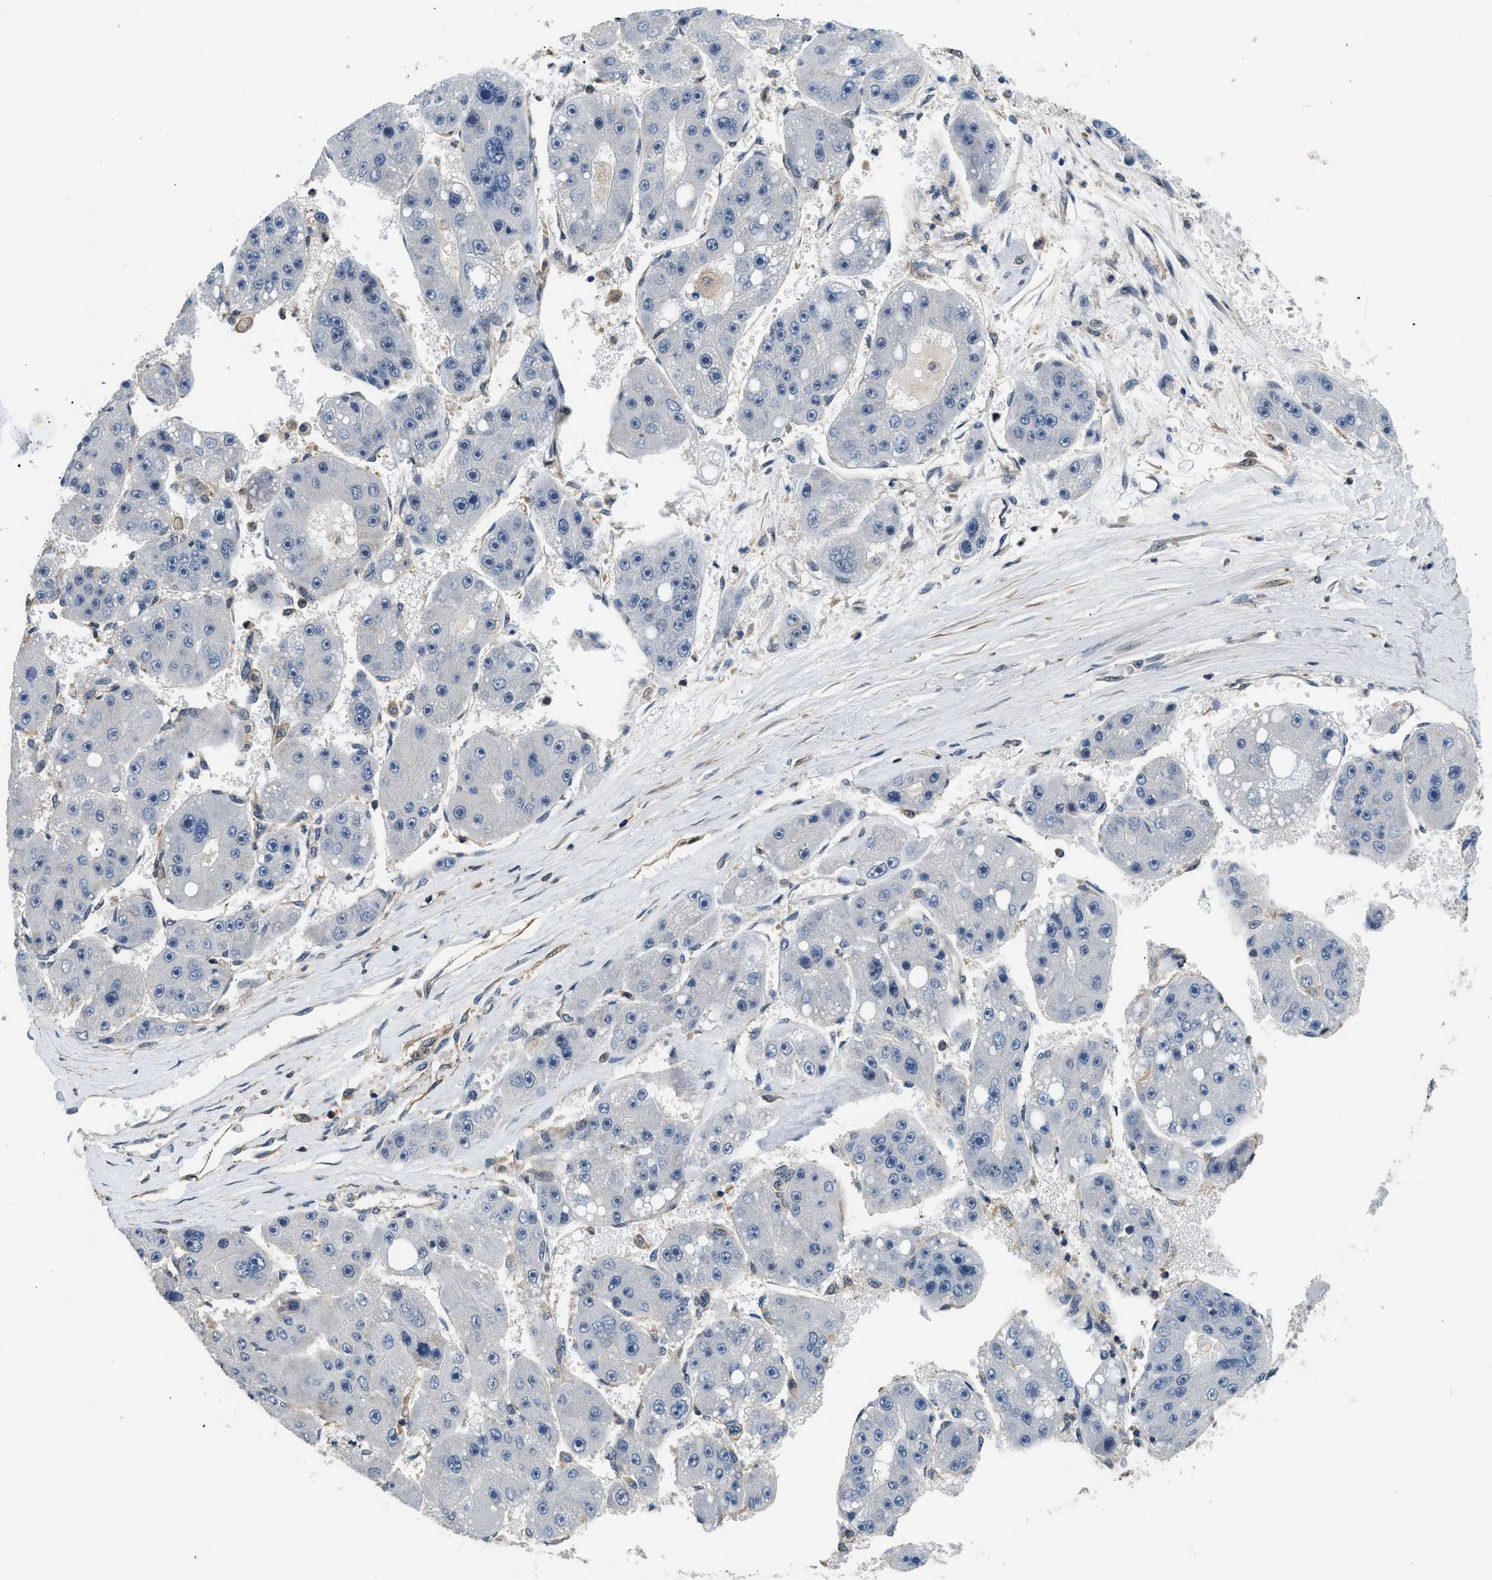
{"staining": {"intensity": "negative", "quantity": "none", "location": "none"}, "tissue": "liver cancer", "cell_type": "Tumor cells", "image_type": "cancer", "snomed": [{"axis": "morphology", "description": "Carcinoma, Hepatocellular, NOS"}, {"axis": "topography", "description": "Liver"}], "caption": "DAB immunohistochemical staining of human liver cancer (hepatocellular carcinoma) demonstrates no significant positivity in tumor cells.", "gene": "MTMR1", "patient": {"sex": "female", "age": 61}}